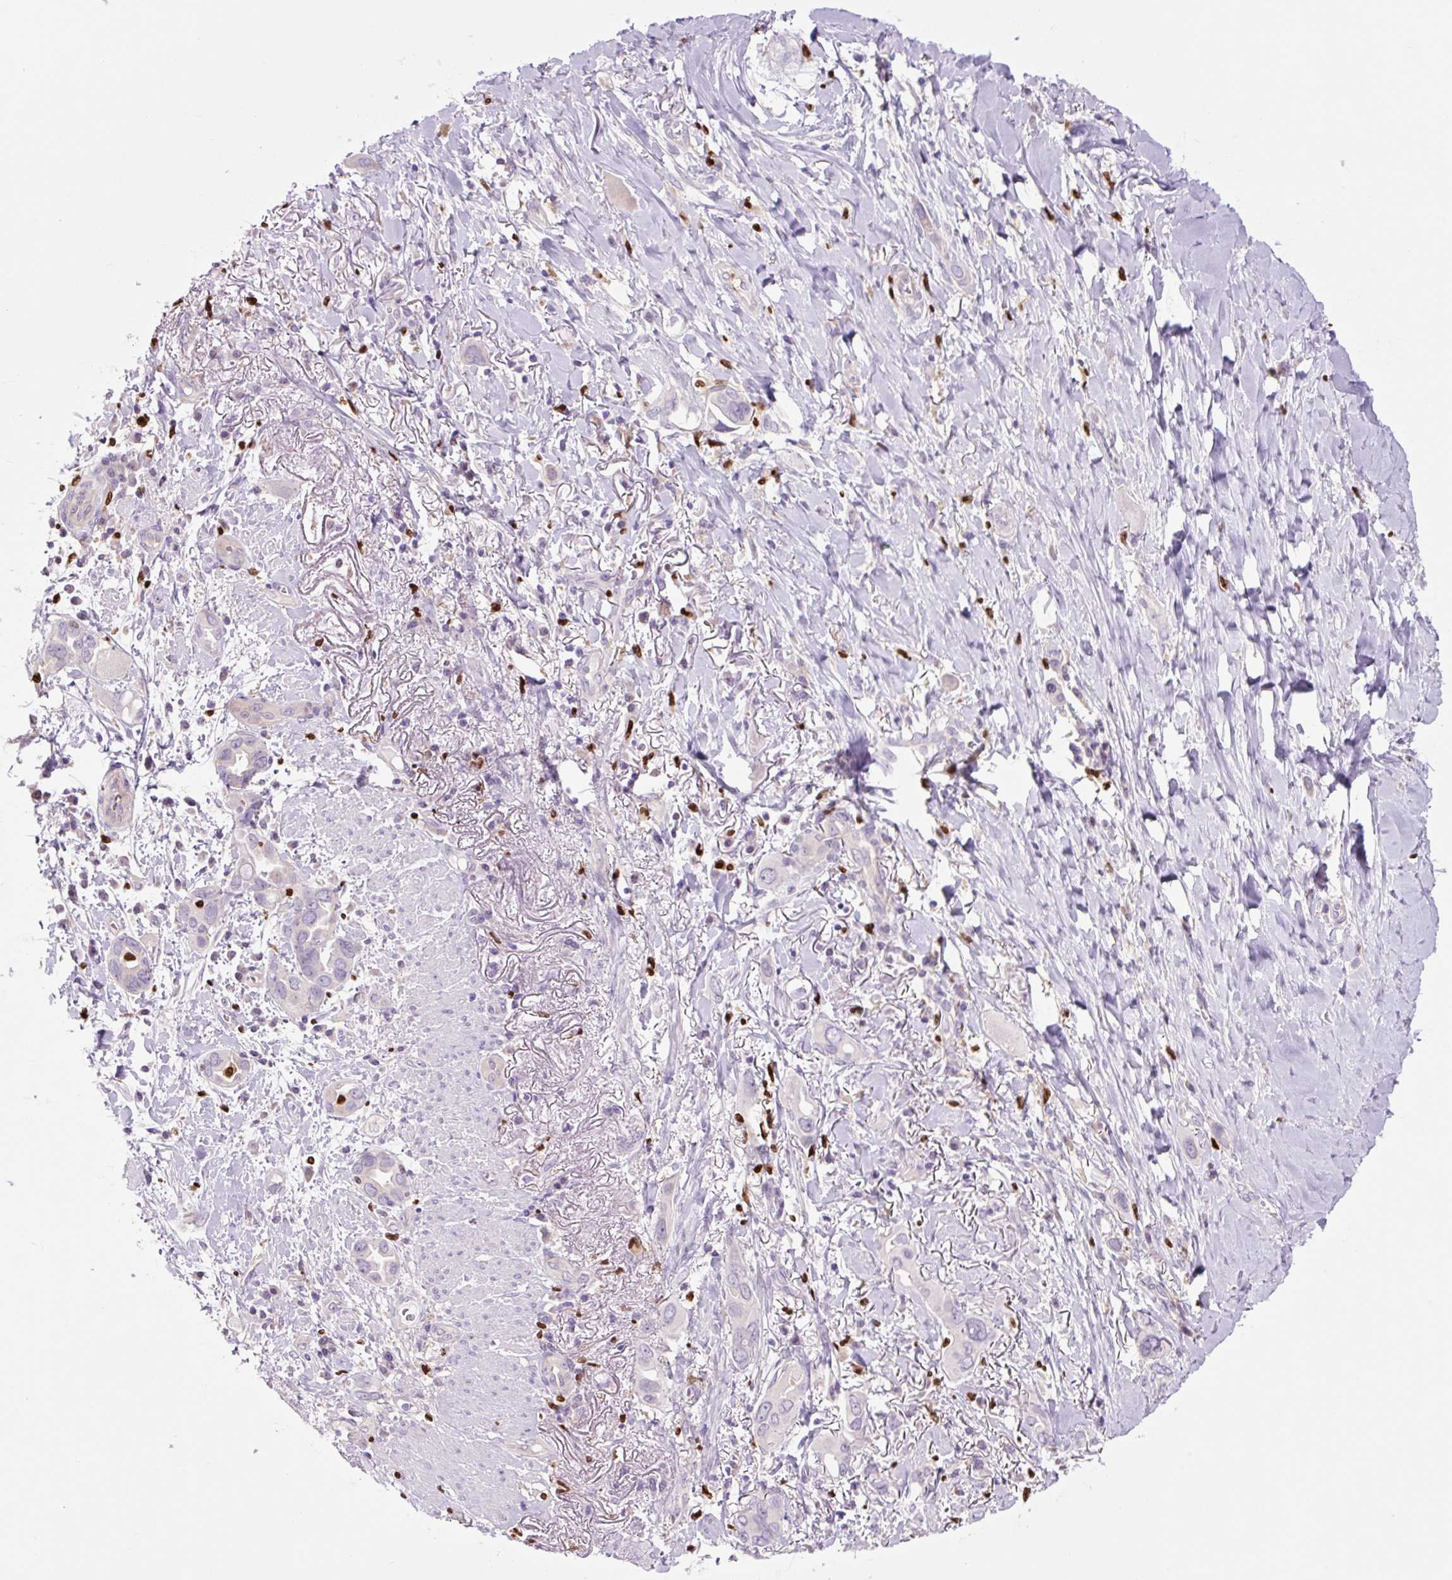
{"staining": {"intensity": "negative", "quantity": "none", "location": "none"}, "tissue": "lung cancer", "cell_type": "Tumor cells", "image_type": "cancer", "snomed": [{"axis": "morphology", "description": "Adenocarcinoma, NOS"}, {"axis": "topography", "description": "Lung"}], "caption": "High power microscopy image of an immunohistochemistry (IHC) photomicrograph of lung cancer, revealing no significant positivity in tumor cells.", "gene": "SPI1", "patient": {"sex": "male", "age": 76}}